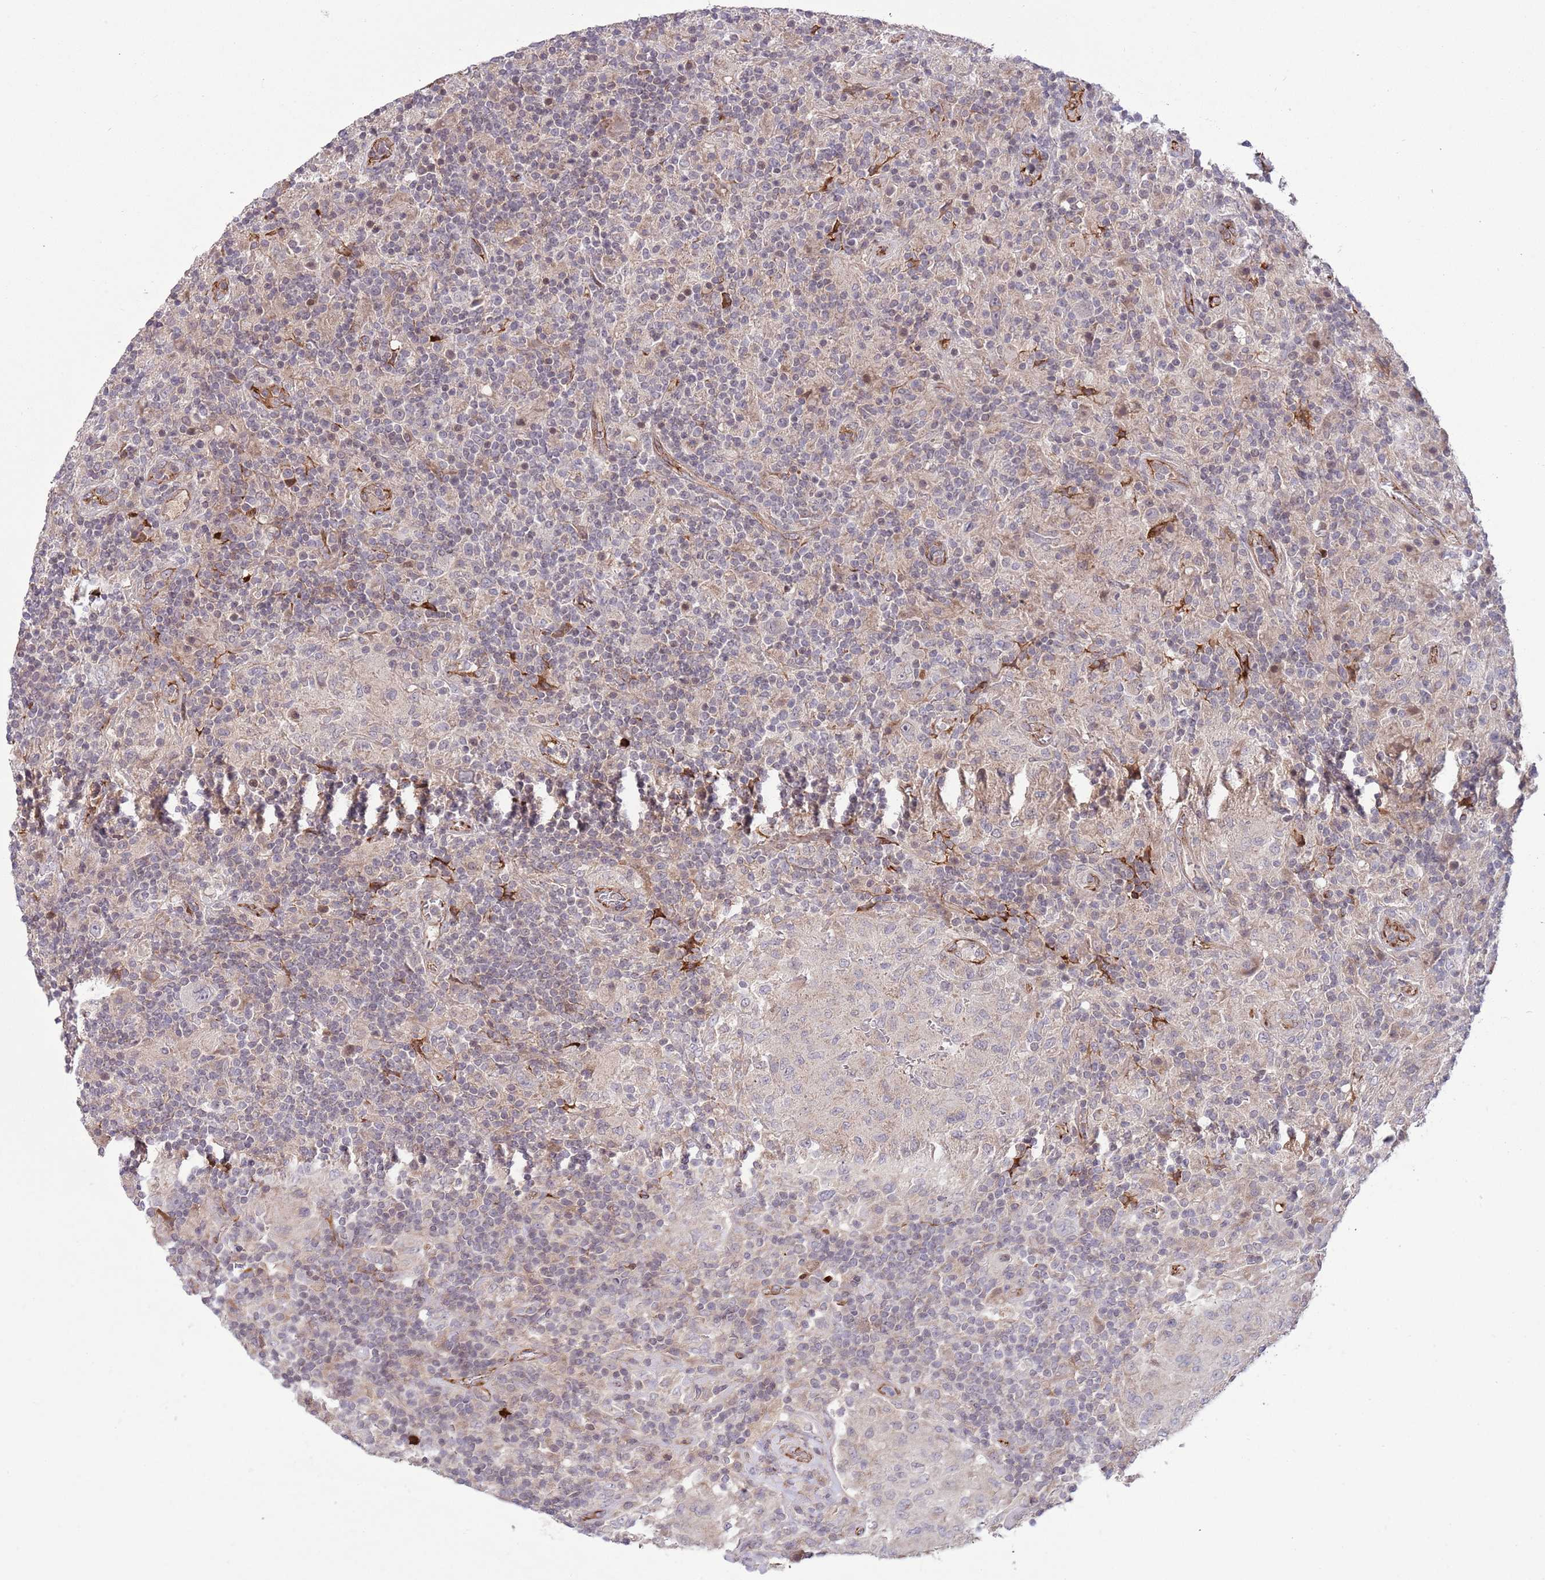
{"staining": {"intensity": "negative", "quantity": "none", "location": "none"}, "tissue": "lymphoma", "cell_type": "Tumor cells", "image_type": "cancer", "snomed": [{"axis": "morphology", "description": "Hodgkin's disease, NOS"}, {"axis": "topography", "description": "Lymph node"}], "caption": "IHC image of neoplastic tissue: lymphoma stained with DAB (3,3'-diaminobenzidine) exhibits no significant protein expression in tumor cells. (DAB immunohistochemistry (IHC) with hematoxylin counter stain).", "gene": "DPP10", "patient": {"sex": "male", "age": 70}}